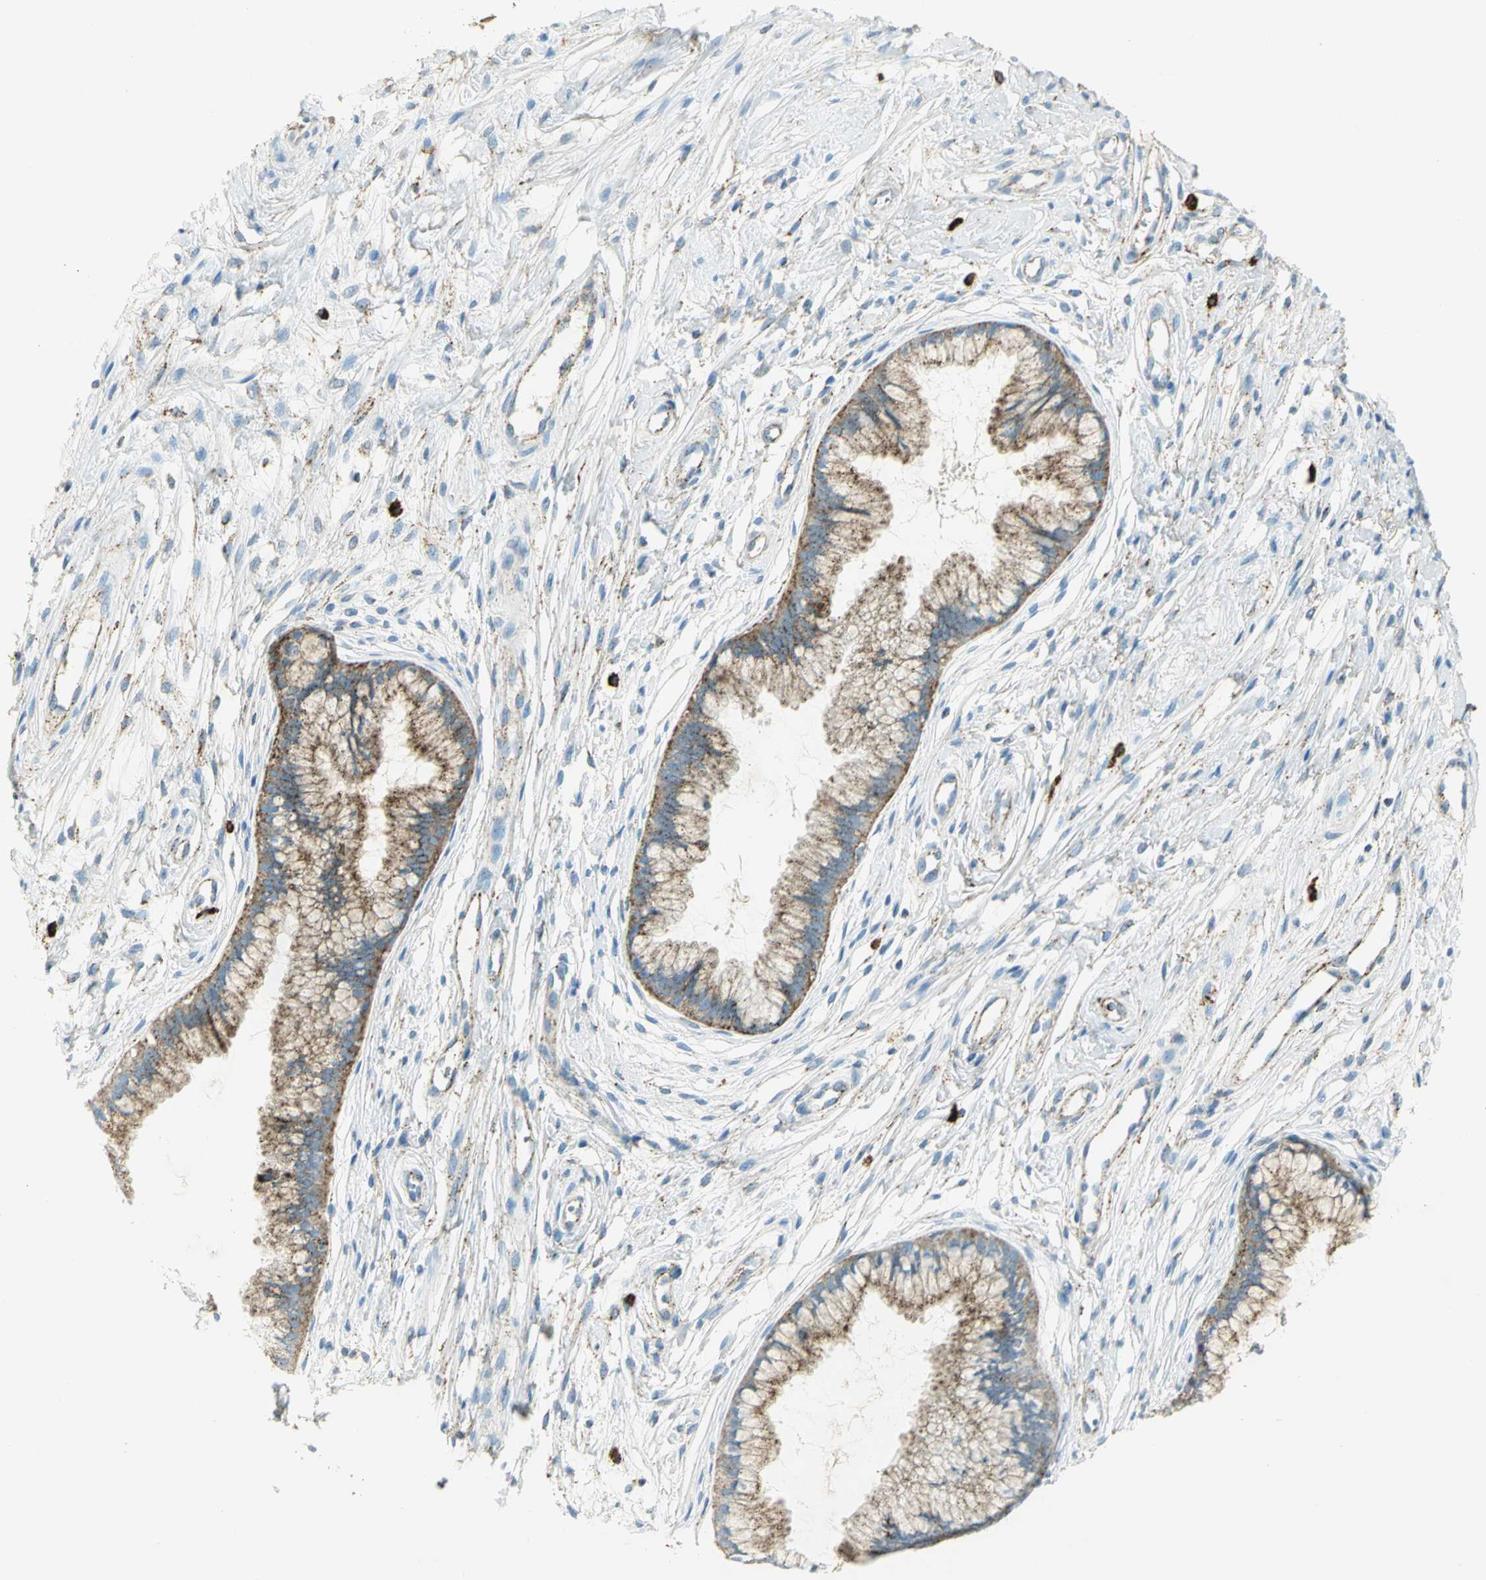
{"staining": {"intensity": "moderate", "quantity": ">75%", "location": "cytoplasmic/membranous"}, "tissue": "cervix", "cell_type": "Glandular cells", "image_type": "normal", "snomed": [{"axis": "morphology", "description": "Normal tissue, NOS"}, {"axis": "topography", "description": "Cervix"}], "caption": "The photomicrograph exhibits staining of benign cervix, revealing moderate cytoplasmic/membranous protein expression (brown color) within glandular cells. Nuclei are stained in blue.", "gene": "ARSA", "patient": {"sex": "female", "age": 39}}